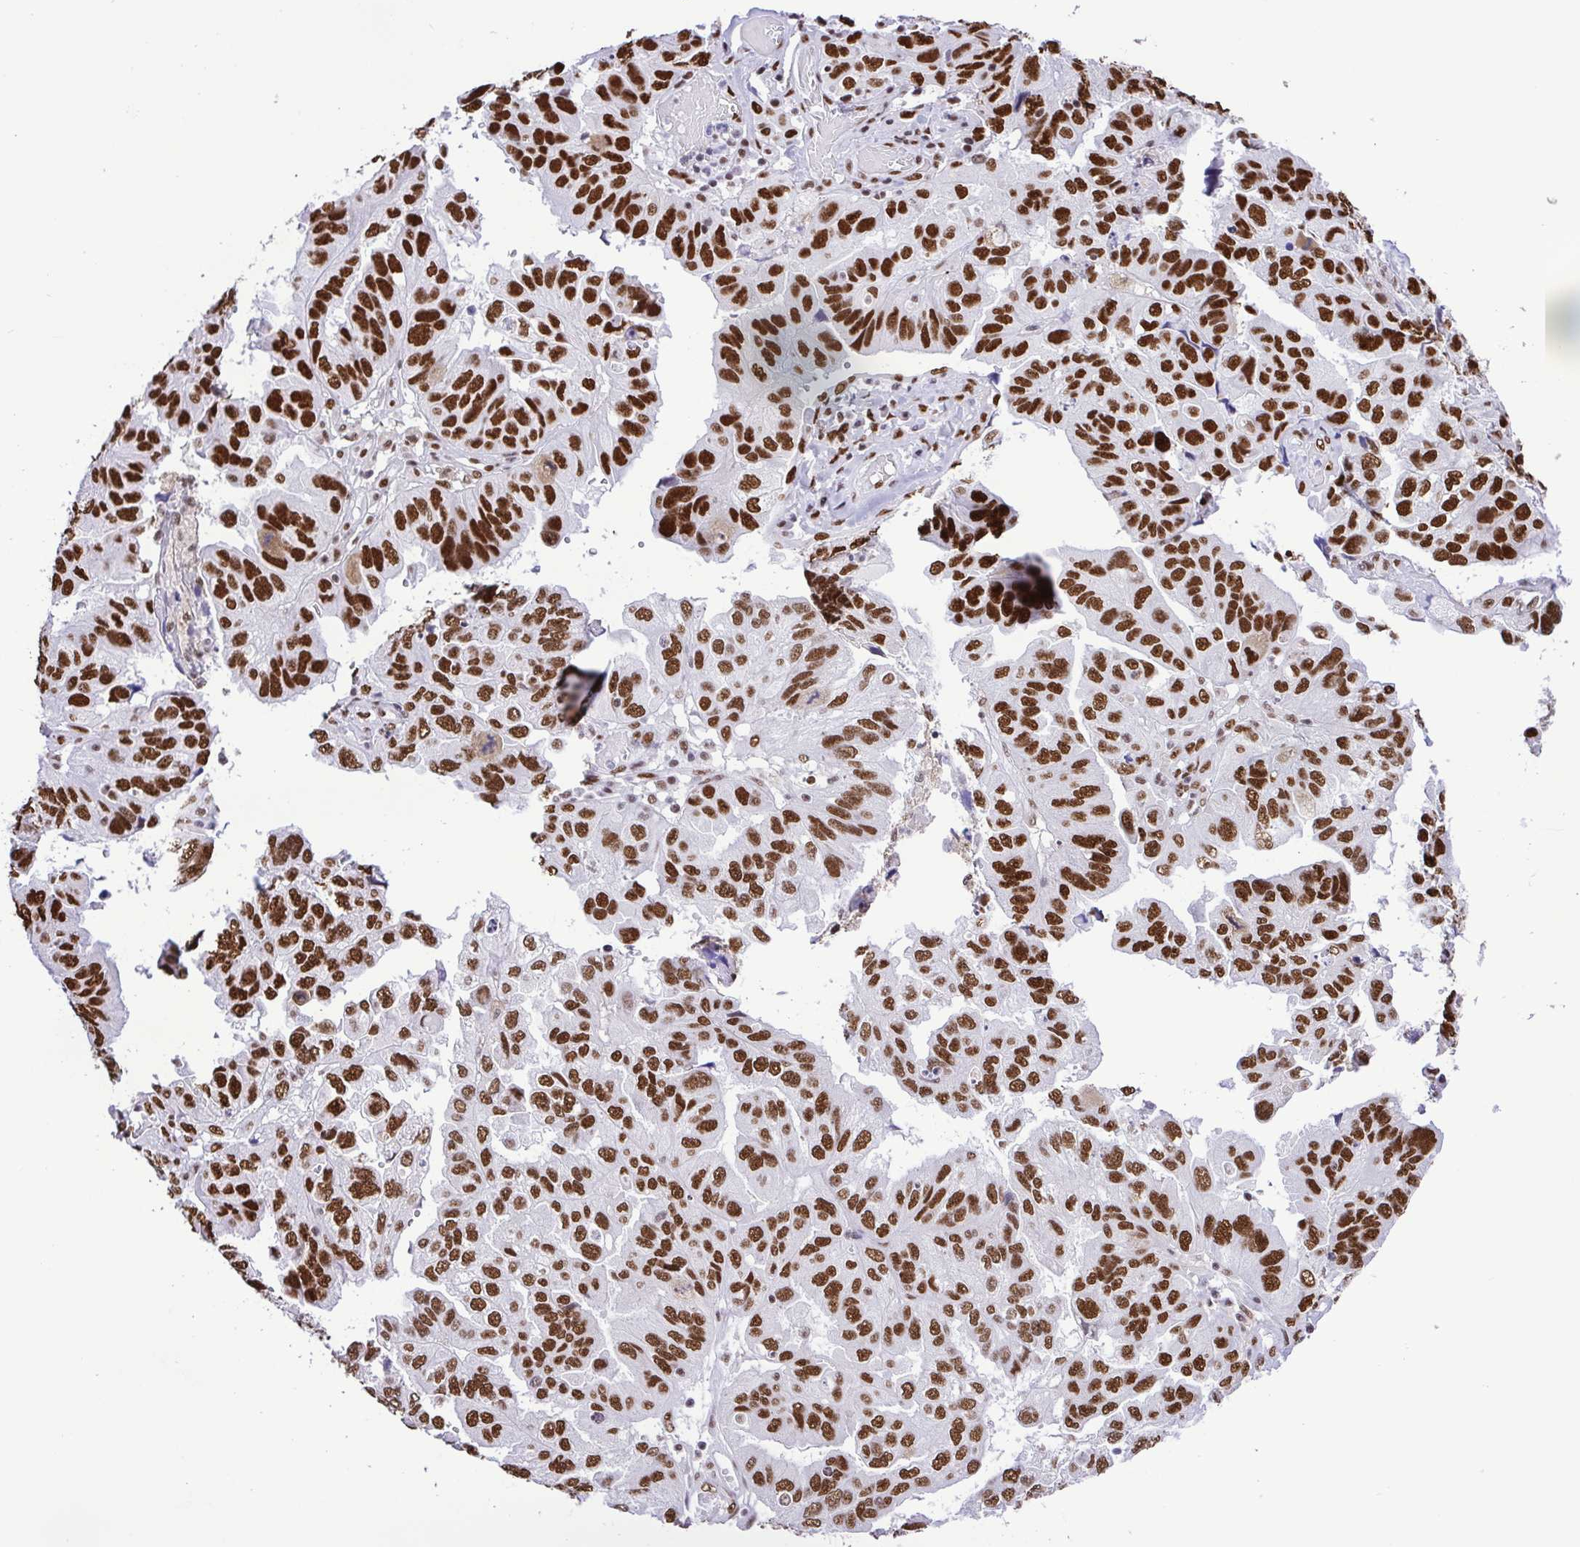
{"staining": {"intensity": "strong", "quantity": ">75%", "location": "nuclear"}, "tissue": "ovarian cancer", "cell_type": "Tumor cells", "image_type": "cancer", "snomed": [{"axis": "morphology", "description": "Cystadenocarcinoma, serous, NOS"}, {"axis": "topography", "description": "Ovary"}], "caption": "Human serous cystadenocarcinoma (ovarian) stained with a brown dye displays strong nuclear positive positivity in about >75% of tumor cells.", "gene": "TRIM28", "patient": {"sex": "female", "age": 79}}